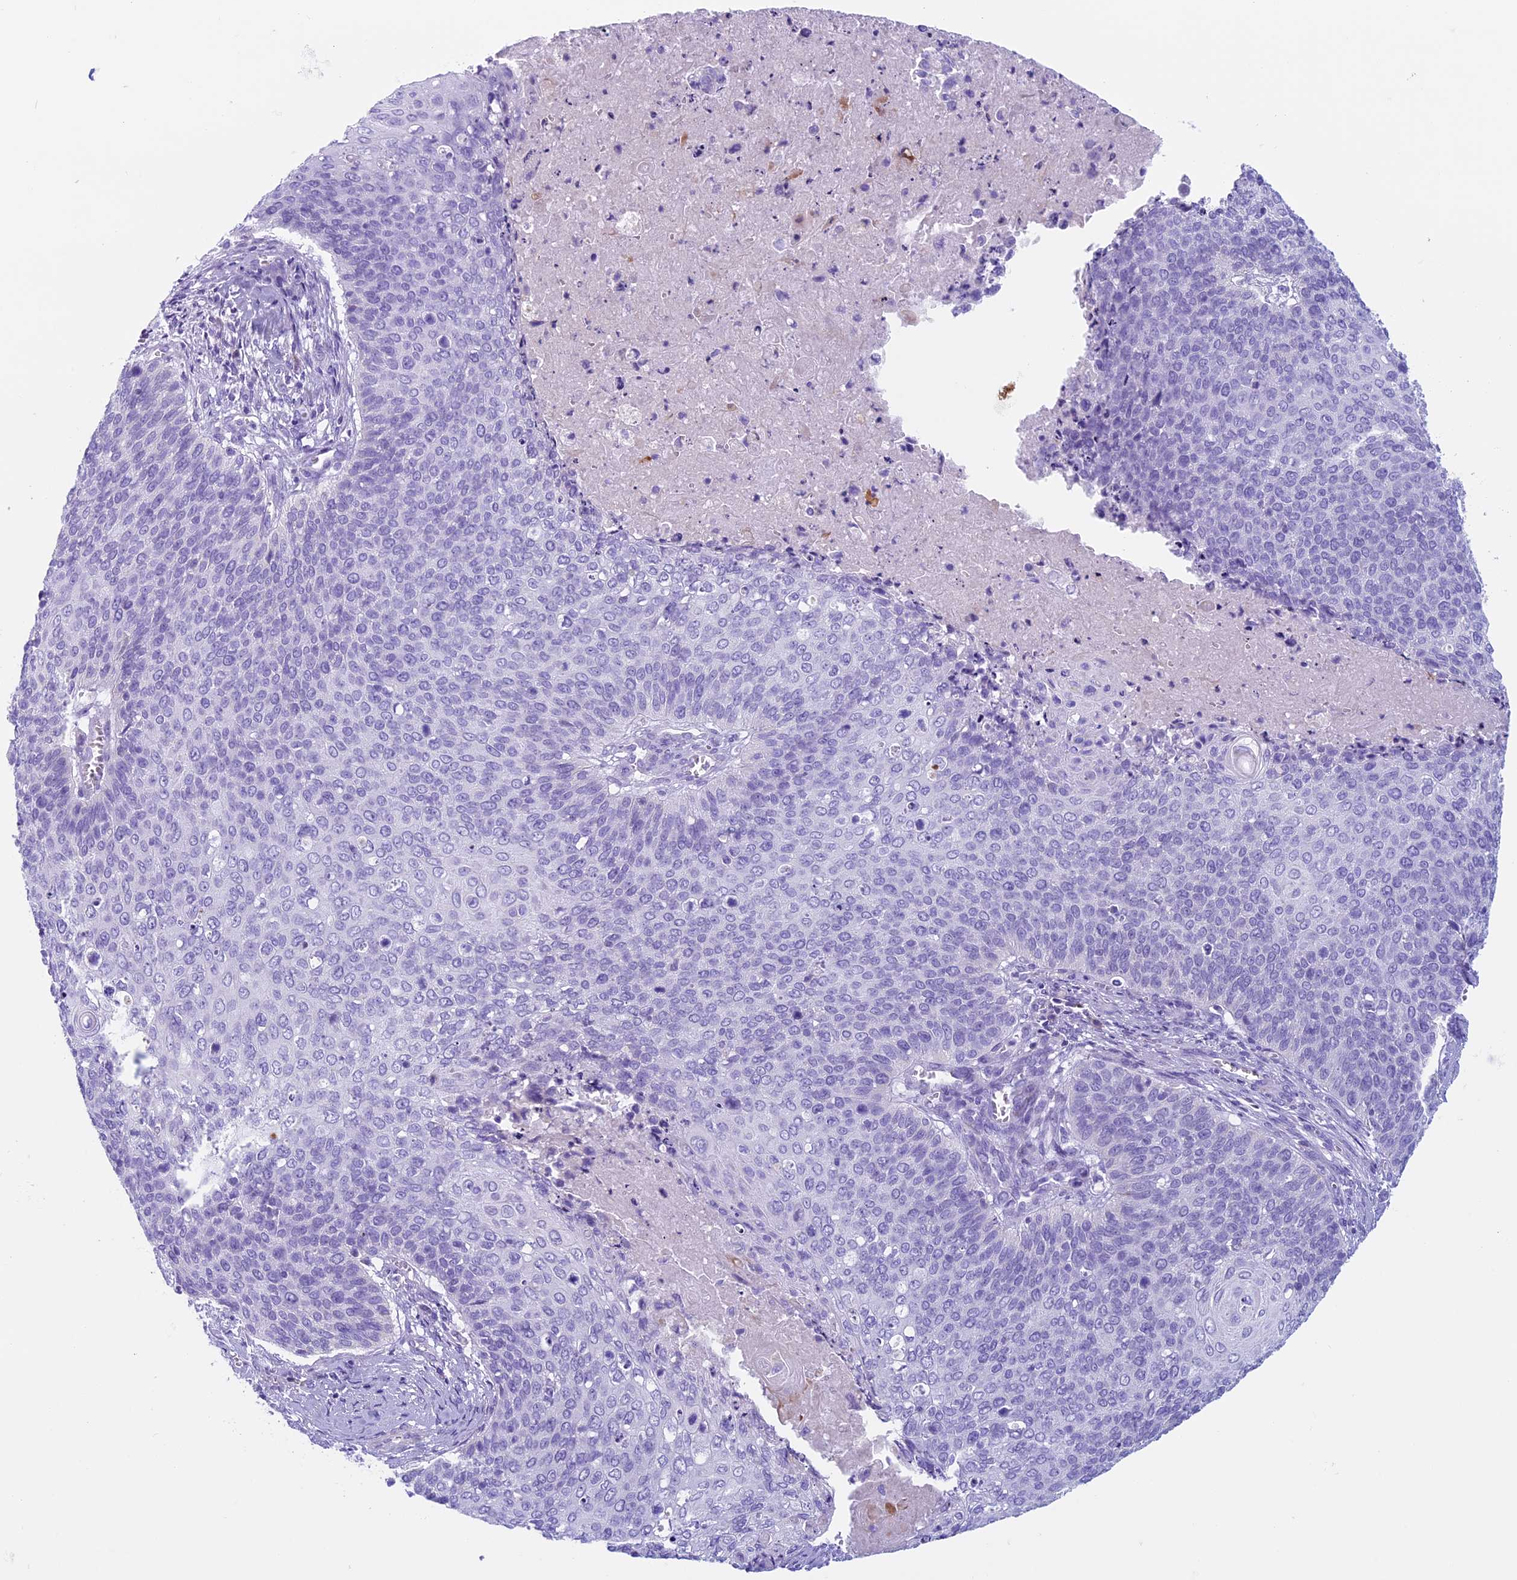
{"staining": {"intensity": "negative", "quantity": "none", "location": "none"}, "tissue": "cervical cancer", "cell_type": "Tumor cells", "image_type": "cancer", "snomed": [{"axis": "morphology", "description": "Squamous cell carcinoma, NOS"}, {"axis": "topography", "description": "Cervix"}], "caption": "This is a micrograph of immunohistochemistry staining of cervical squamous cell carcinoma, which shows no staining in tumor cells.", "gene": "ZNF563", "patient": {"sex": "female", "age": 39}}